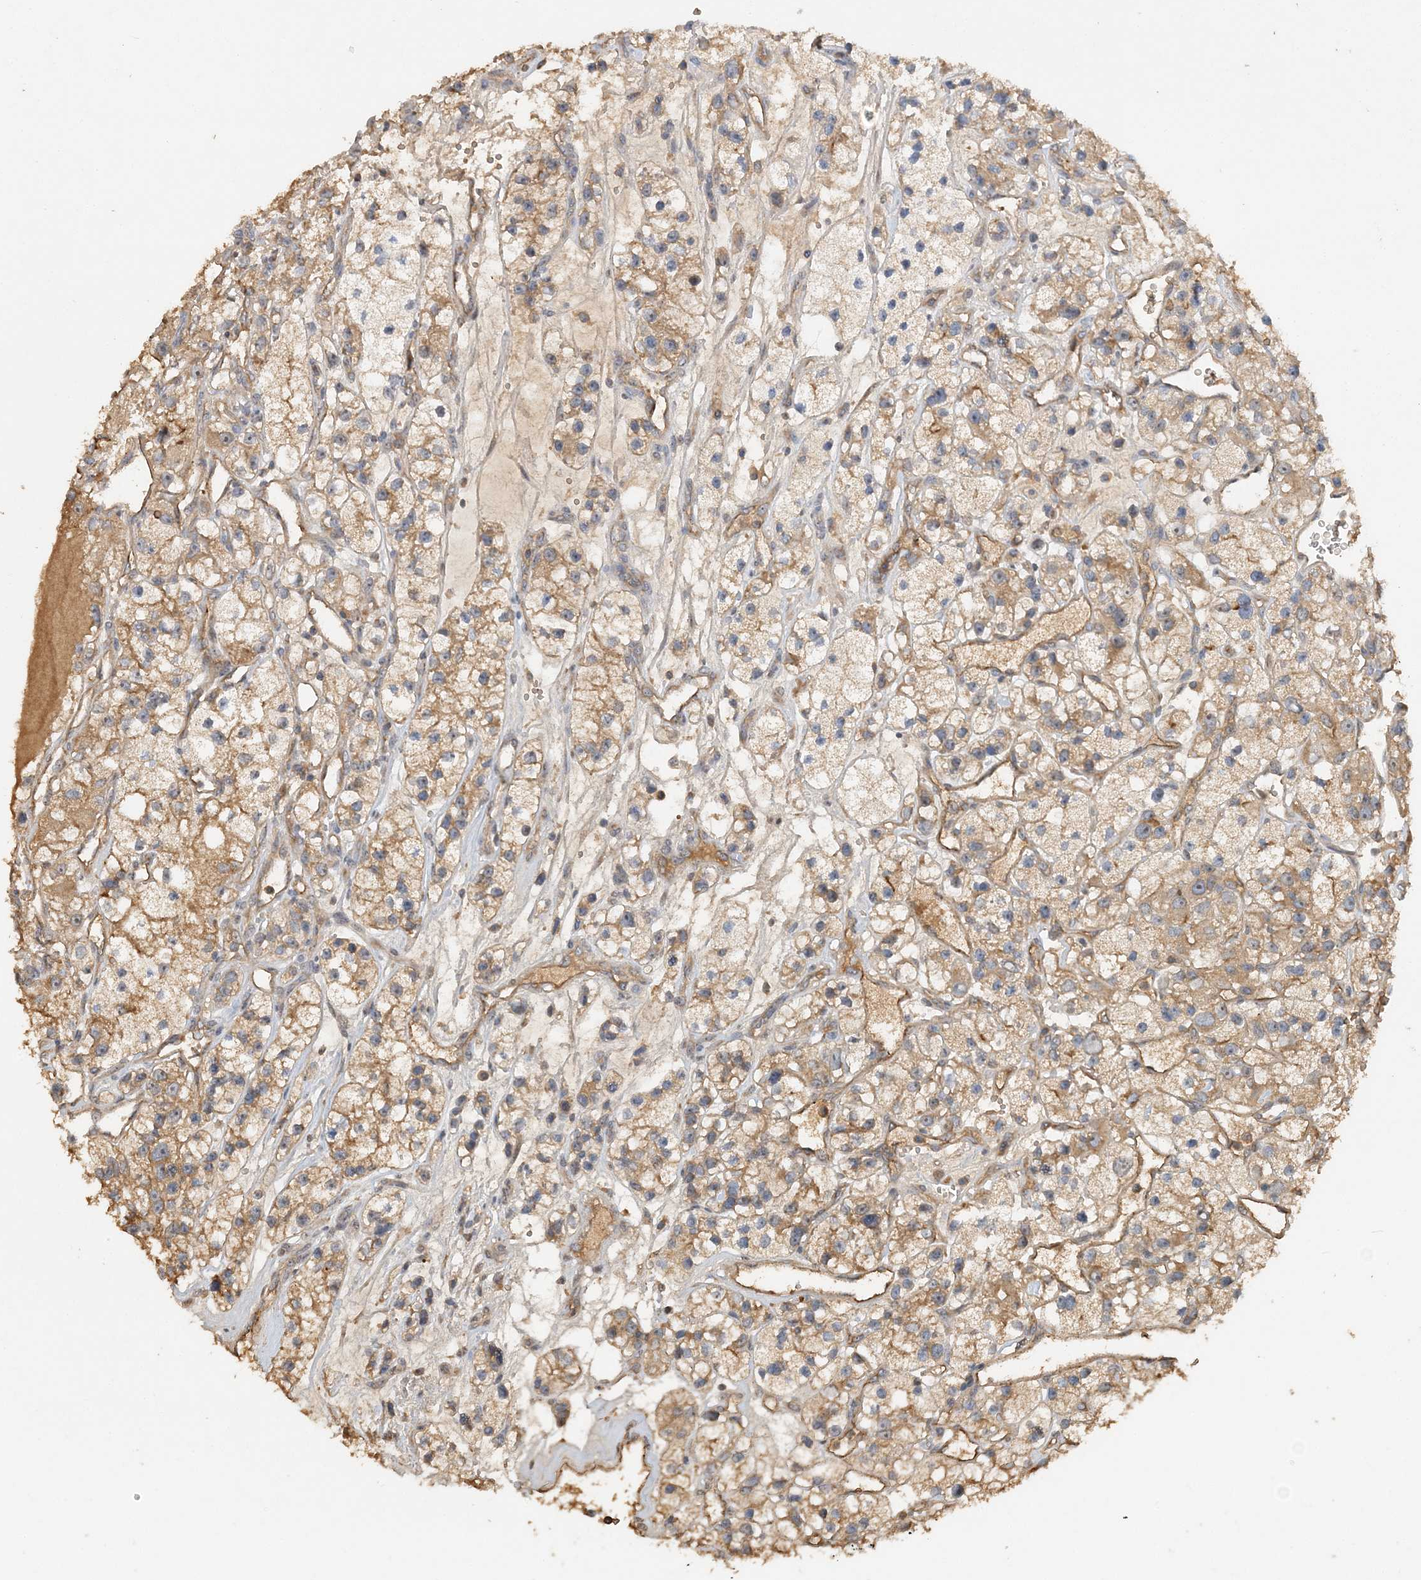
{"staining": {"intensity": "moderate", "quantity": ">75%", "location": "cytoplasmic/membranous"}, "tissue": "renal cancer", "cell_type": "Tumor cells", "image_type": "cancer", "snomed": [{"axis": "morphology", "description": "Adenocarcinoma, NOS"}, {"axis": "topography", "description": "Kidney"}], "caption": "A brown stain labels moderate cytoplasmic/membranous expression of a protein in renal adenocarcinoma tumor cells.", "gene": "GRINA", "patient": {"sex": "female", "age": 57}}